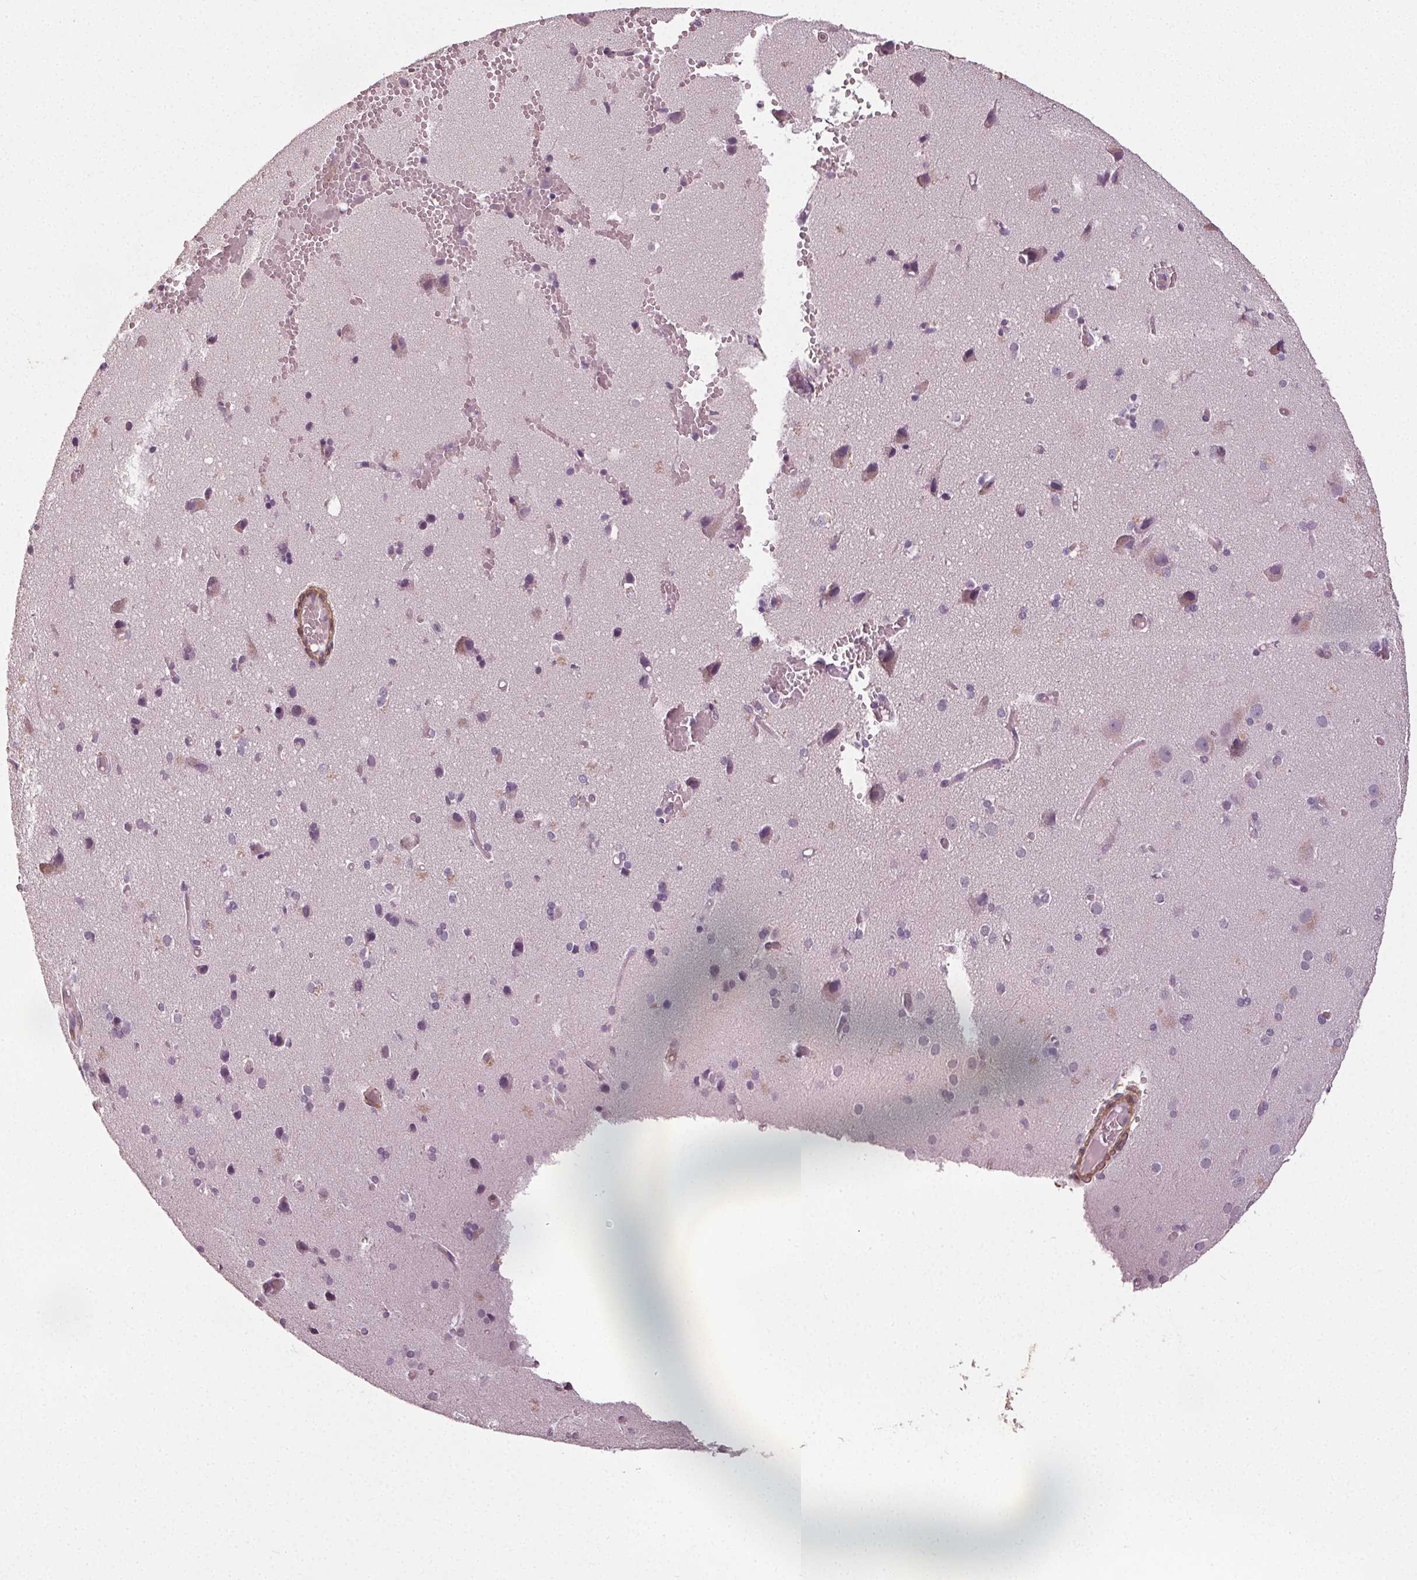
{"staining": {"intensity": "moderate", "quantity": "25%-75%", "location": "cytoplasmic/membranous"}, "tissue": "cerebral cortex", "cell_type": "Endothelial cells", "image_type": "normal", "snomed": [{"axis": "morphology", "description": "Normal tissue, NOS"}, {"axis": "morphology", "description": "Glioma, malignant, High grade"}, {"axis": "topography", "description": "Cerebral cortex"}], "caption": "IHC of benign cerebral cortex exhibits medium levels of moderate cytoplasmic/membranous positivity in about 25%-75% of endothelial cells.", "gene": "PKP1", "patient": {"sex": "male", "age": 71}}